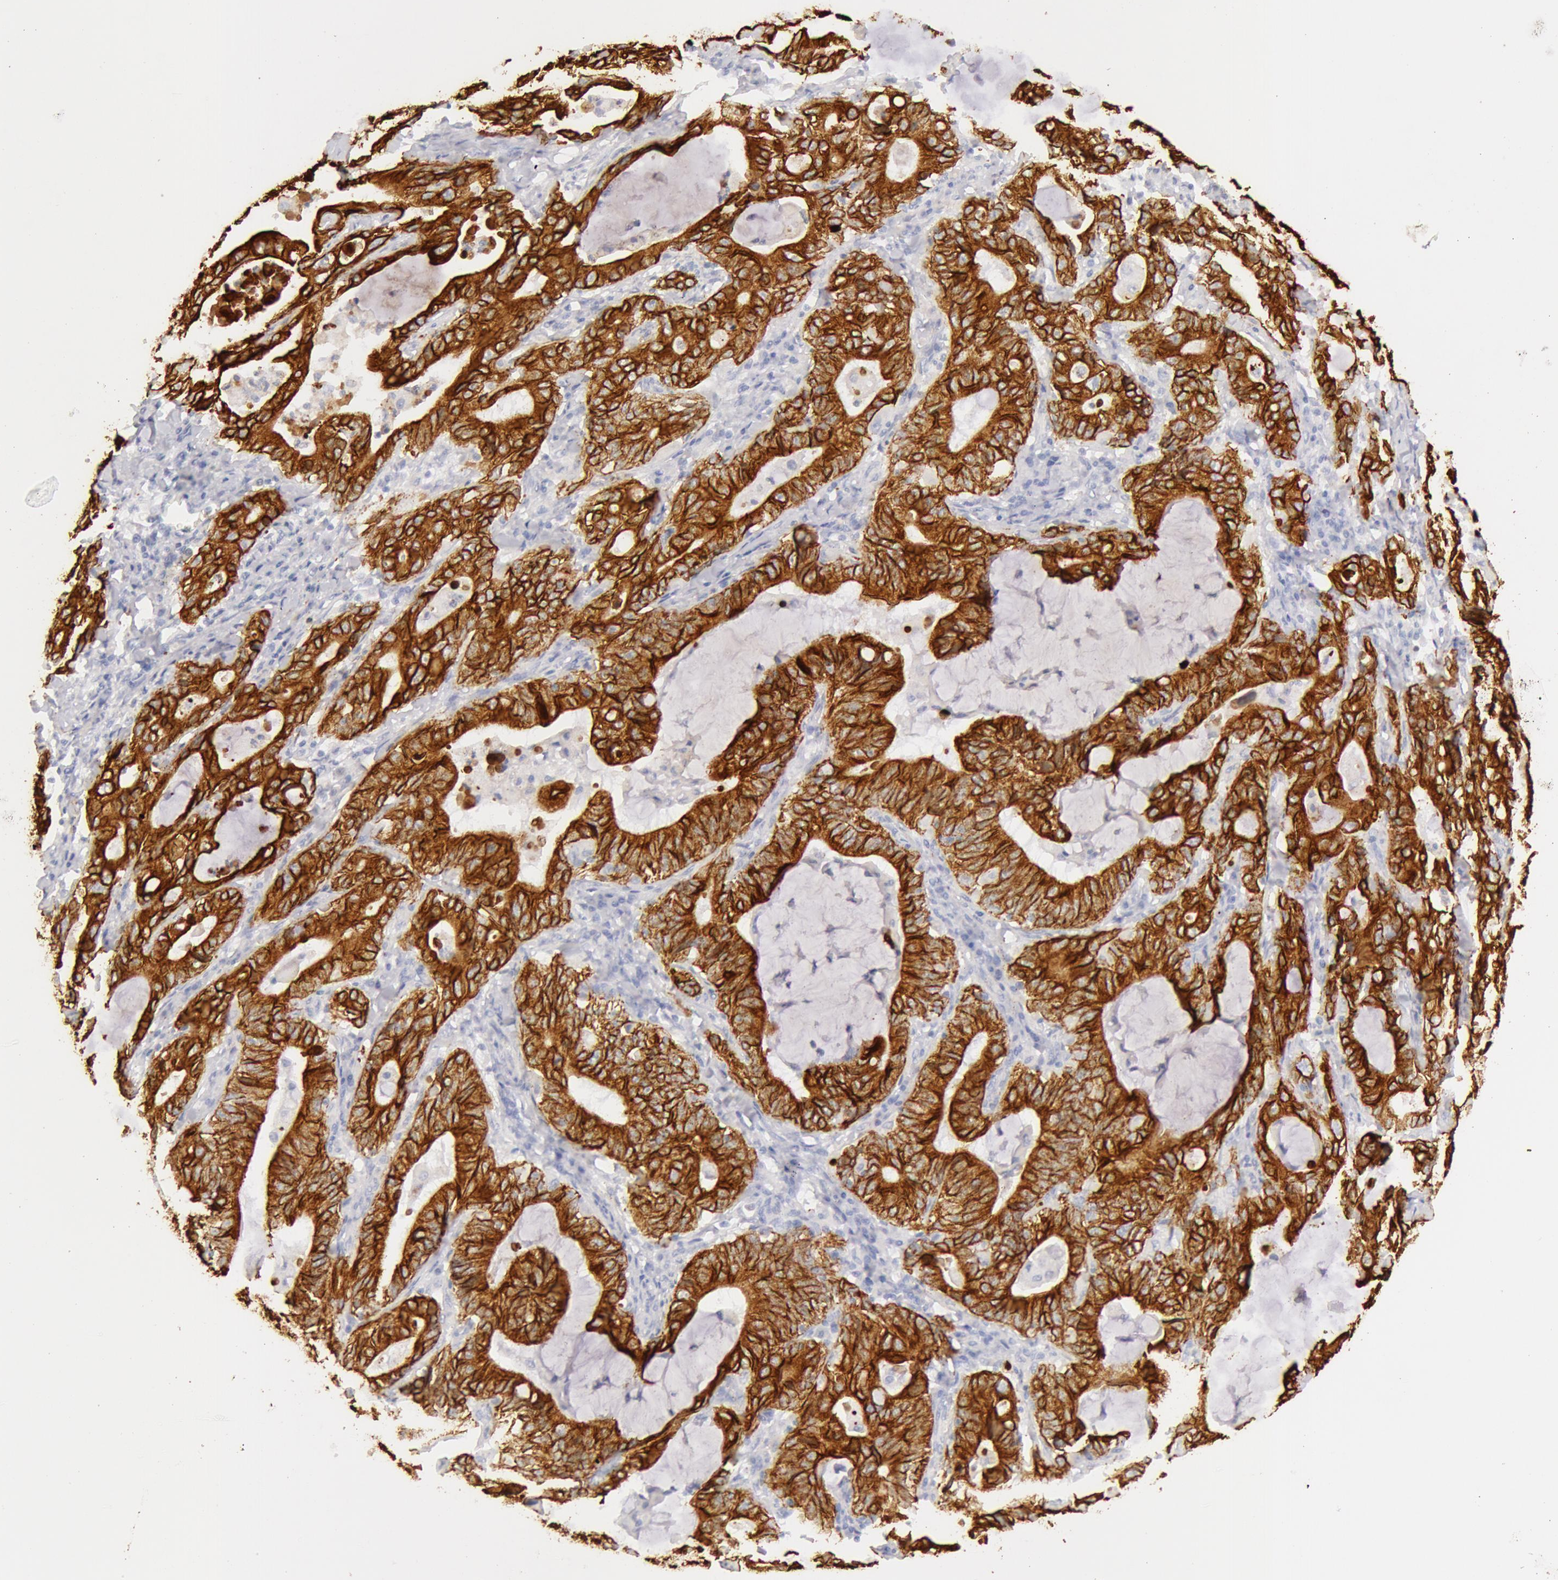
{"staining": {"intensity": "moderate", "quantity": ">75%", "location": "cytoplasmic/membranous"}, "tissue": "stomach cancer", "cell_type": "Tumor cells", "image_type": "cancer", "snomed": [{"axis": "morphology", "description": "Adenocarcinoma, NOS"}, {"axis": "topography", "description": "Stomach, upper"}], "caption": "DAB (3,3'-diaminobenzidine) immunohistochemical staining of human stomach cancer exhibits moderate cytoplasmic/membranous protein staining in approximately >75% of tumor cells.", "gene": "KRT8", "patient": {"sex": "male", "age": 63}}